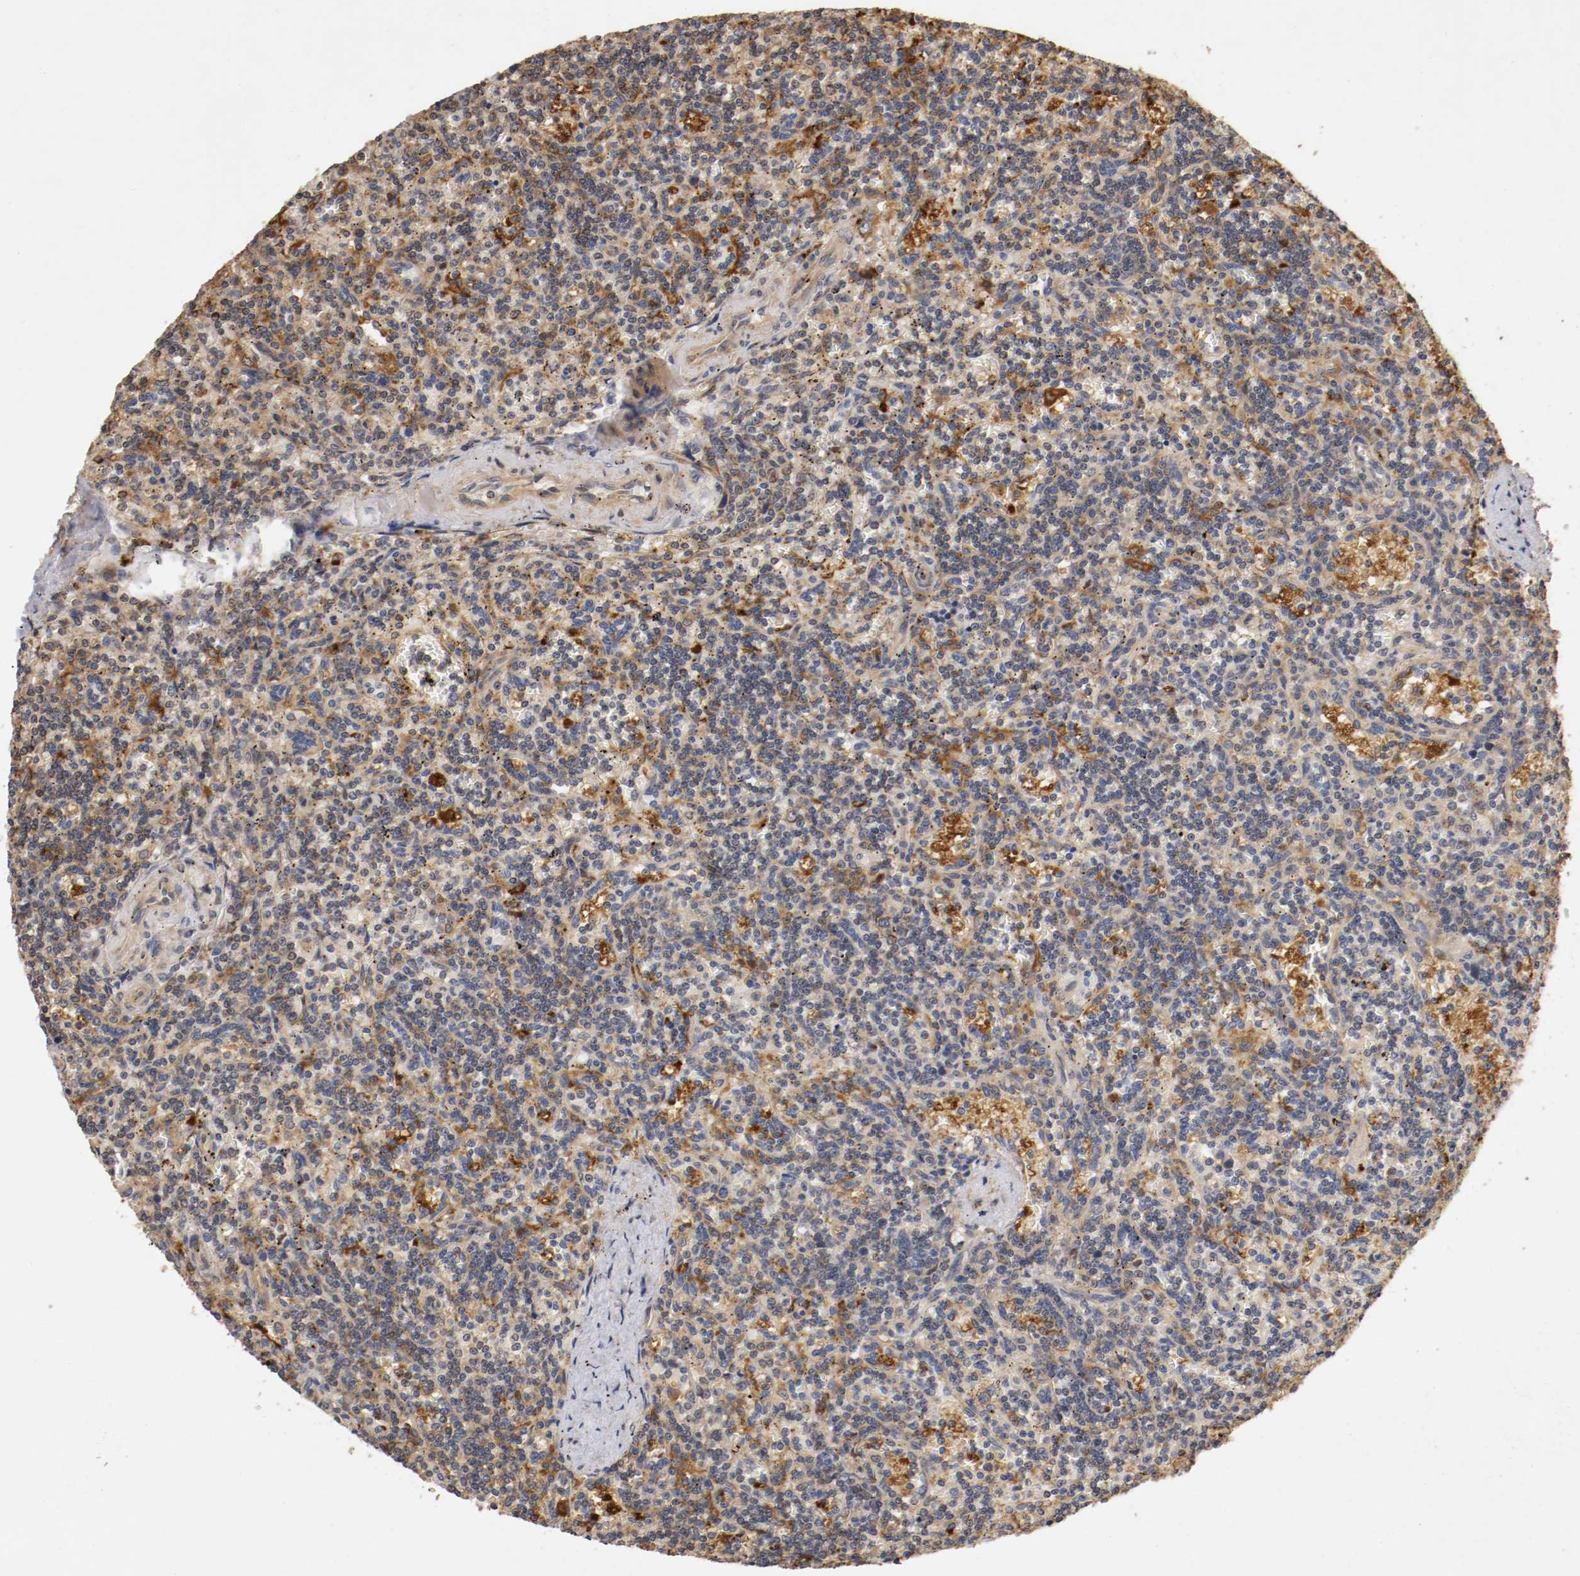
{"staining": {"intensity": "moderate", "quantity": ">75%", "location": "cytoplasmic/membranous"}, "tissue": "lymphoma", "cell_type": "Tumor cells", "image_type": "cancer", "snomed": [{"axis": "morphology", "description": "Malignant lymphoma, non-Hodgkin's type, Low grade"}, {"axis": "topography", "description": "Spleen"}], "caption": "A medium amount of moderate cytoplasmic/membranous positivity is identified in about >75% of tumor cells in low-grade malignant lymphoma, non-Hodgkin's type tissue. Ihc stains the protein of interest in brown and the nuclei are stained blue.", "gene": "VEZT", "patient": {"sex": "male", "age": 73}}